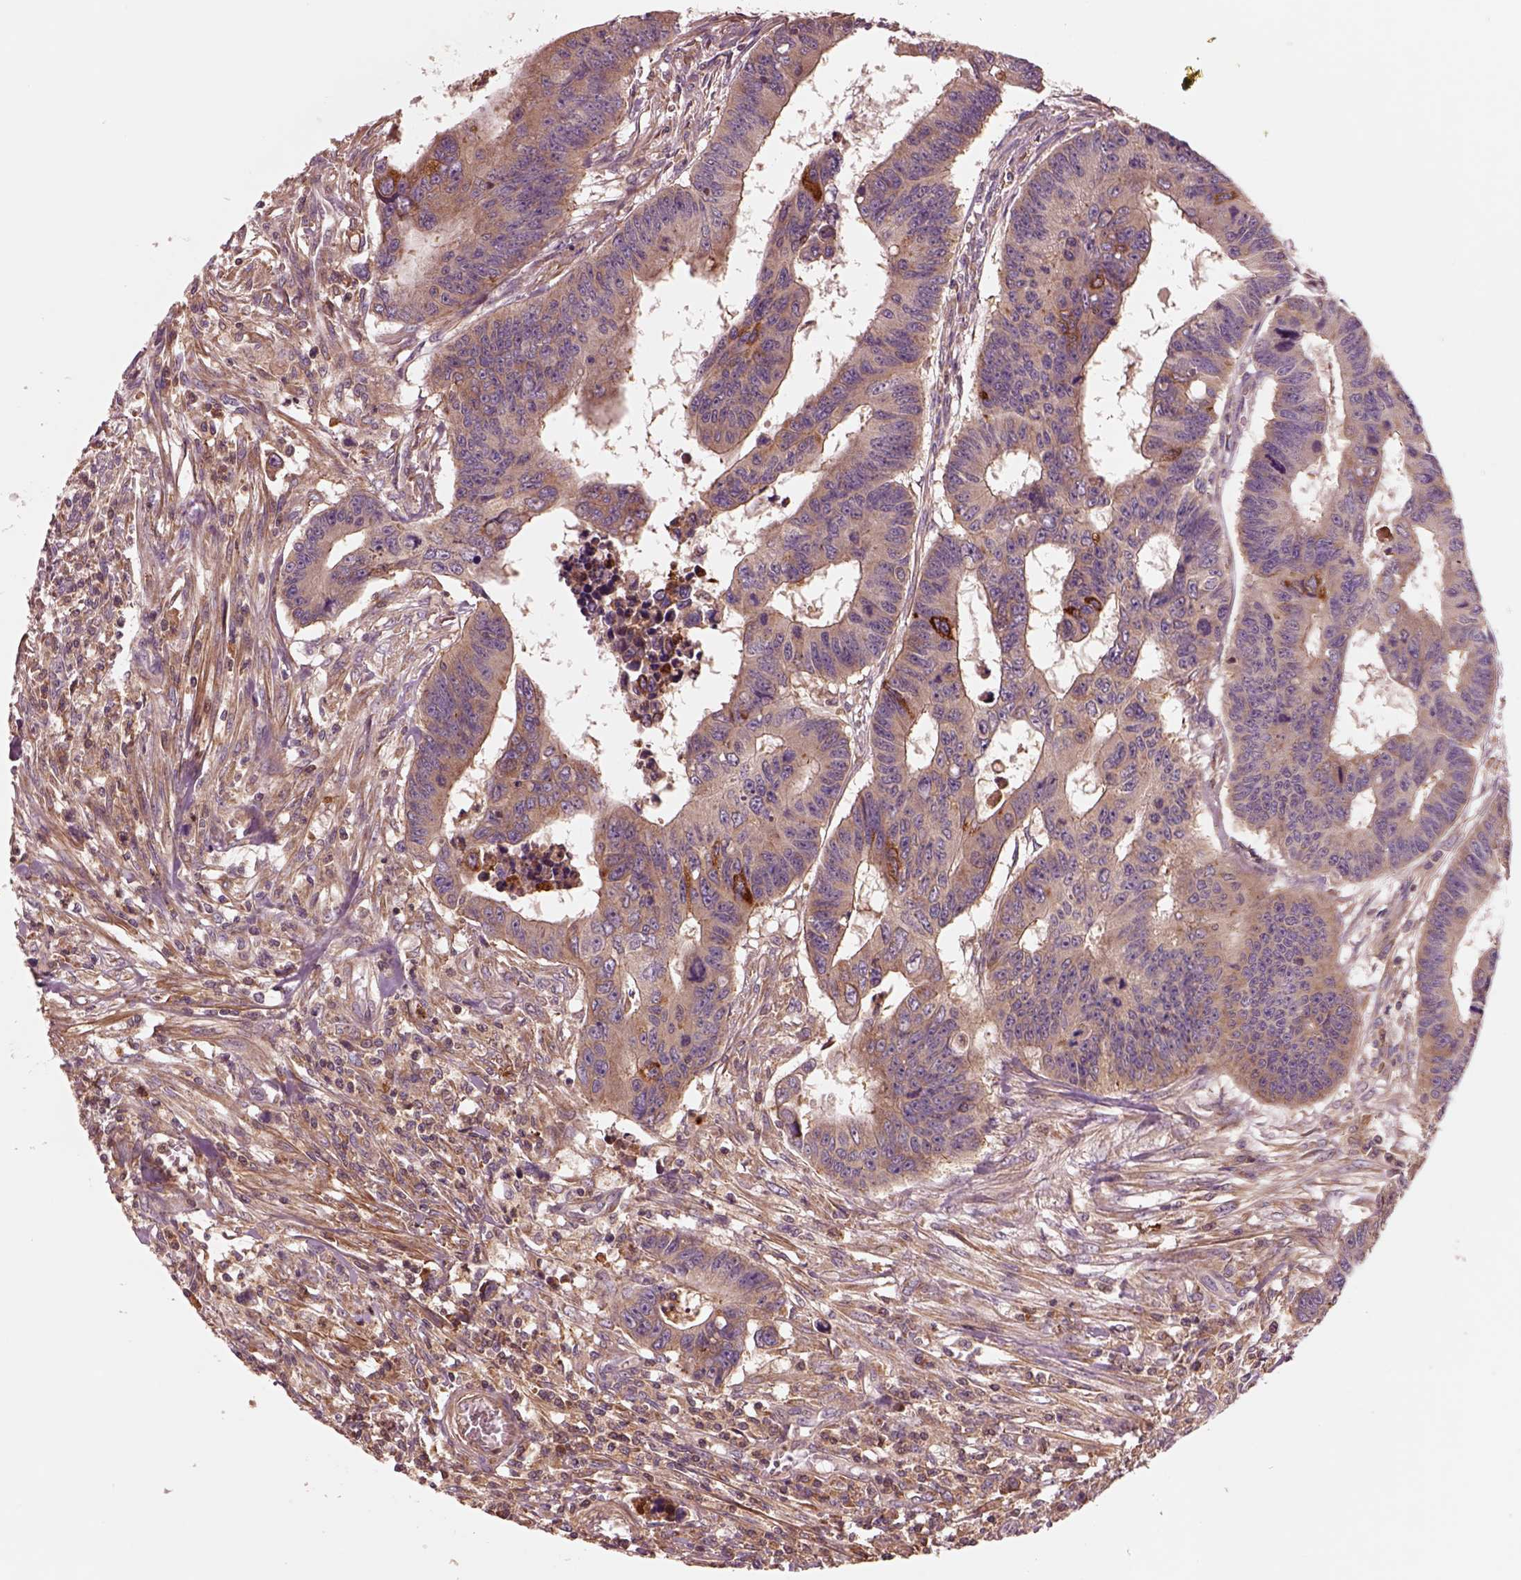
{"staining": {"intensity": "strong", "quantity": "<25%", "location": "cytoplasmic/membranous"}, "tissue": "colorectal cancer", "cell_type": "Tumor cells", "image_type": "cancer", "snomed": [{"axis": "morphology", "description": "Adenocarcinoma, NOS"}, {"axis": "topography", "description": "Rectum"}], "caption": "High-power microscopy captured an immunohistochemistry (IHC) photomicrograph of colorectal cancer, revealing strong cytoplasmic/membranous staining in approximately <25% of tumor cells.", "gene": "ASCC2", "patient": {"sex": "female", "age": 85}}